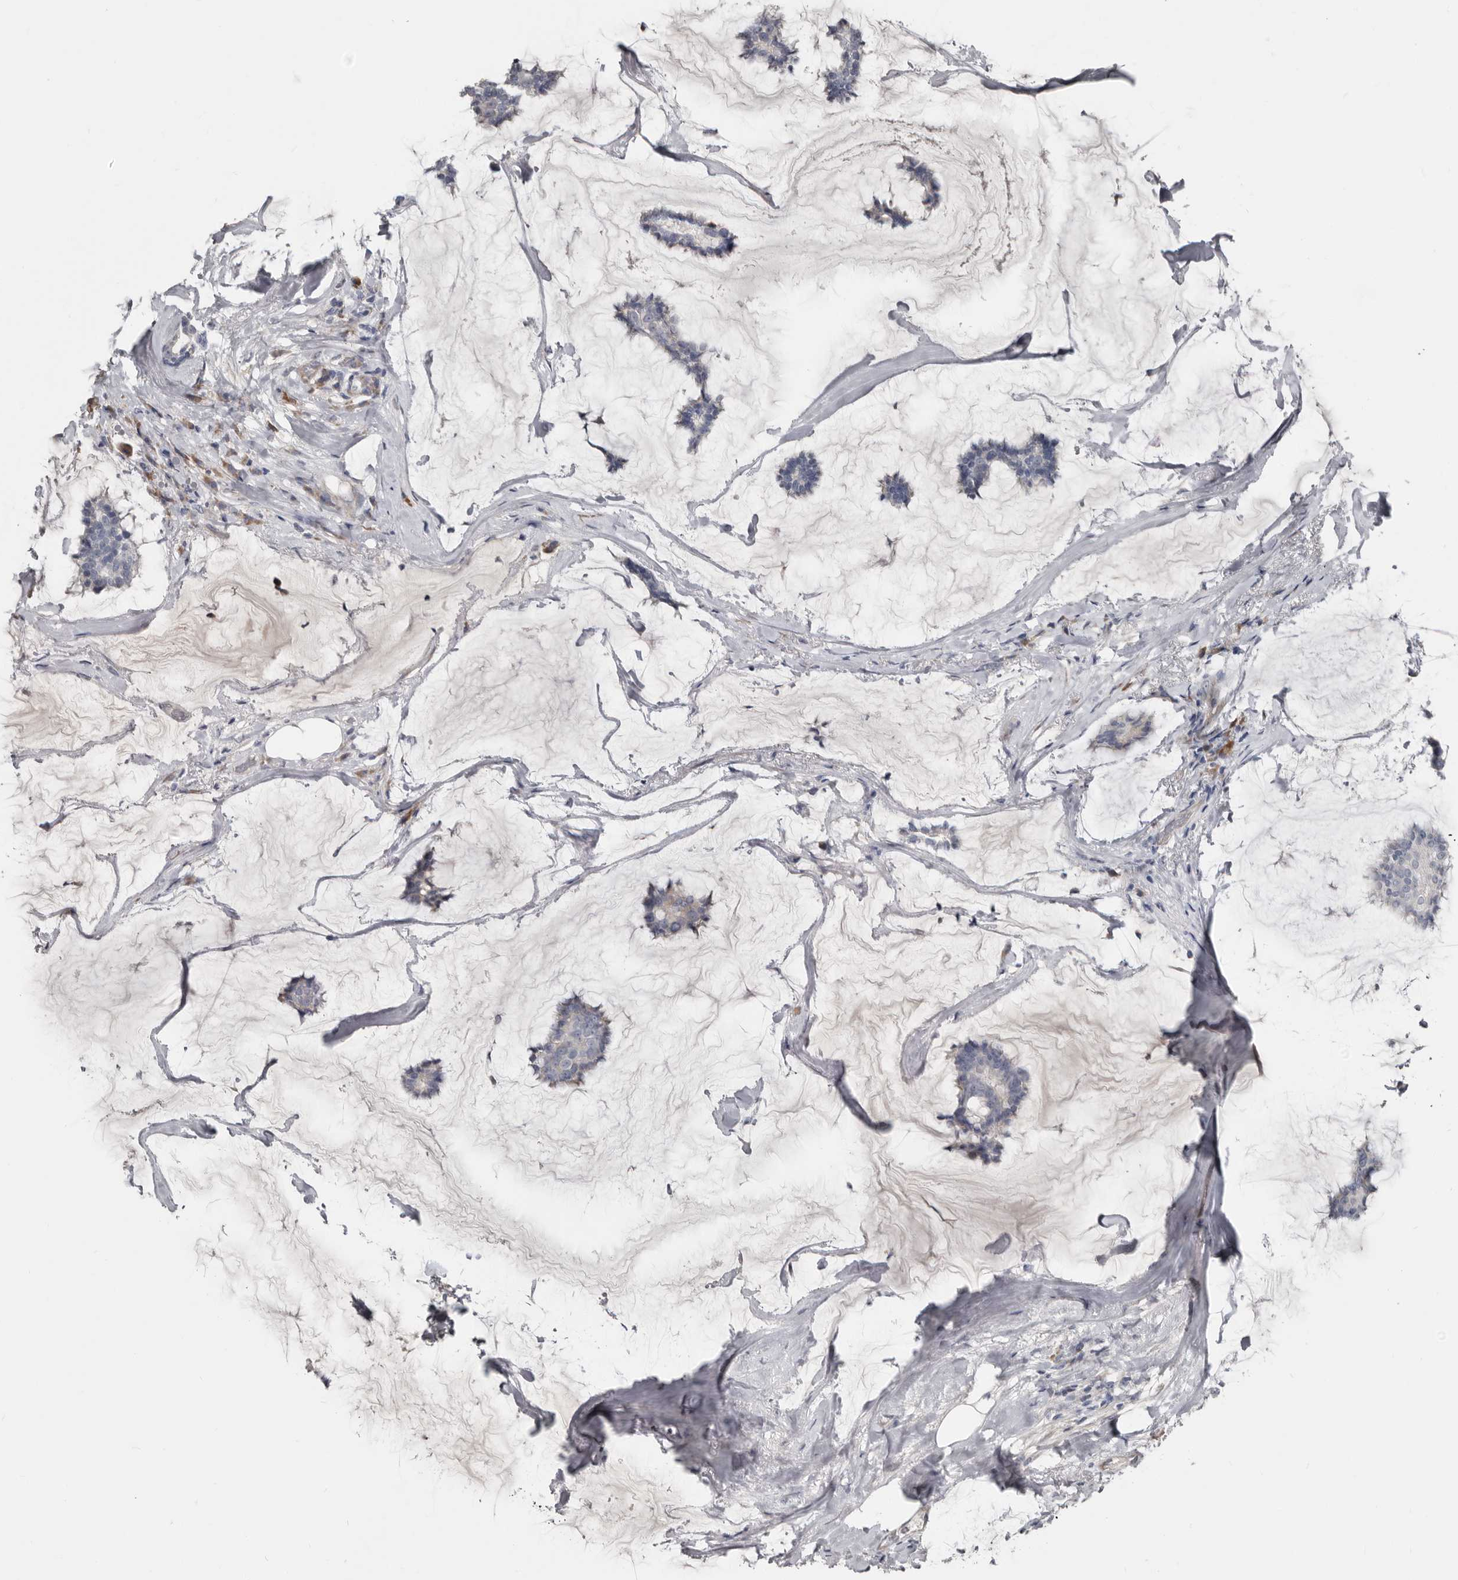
{"staining": {"intensity": "negative", "quantity": "none", "location": "none"}, "tissue": "breast cancer", "cell_type": "Tumor cells", "image_type": "cancer", "snomed": [{"axis": "morphology", "description": "Duct carcinoma"}, {"axis": "topography", "description": "Breast"}], "caption": "Tumor cells are negative for brown protein staining in breast cancer.", "gene": "ZNF114", "patient": {"sex": "female", "age": 93}}